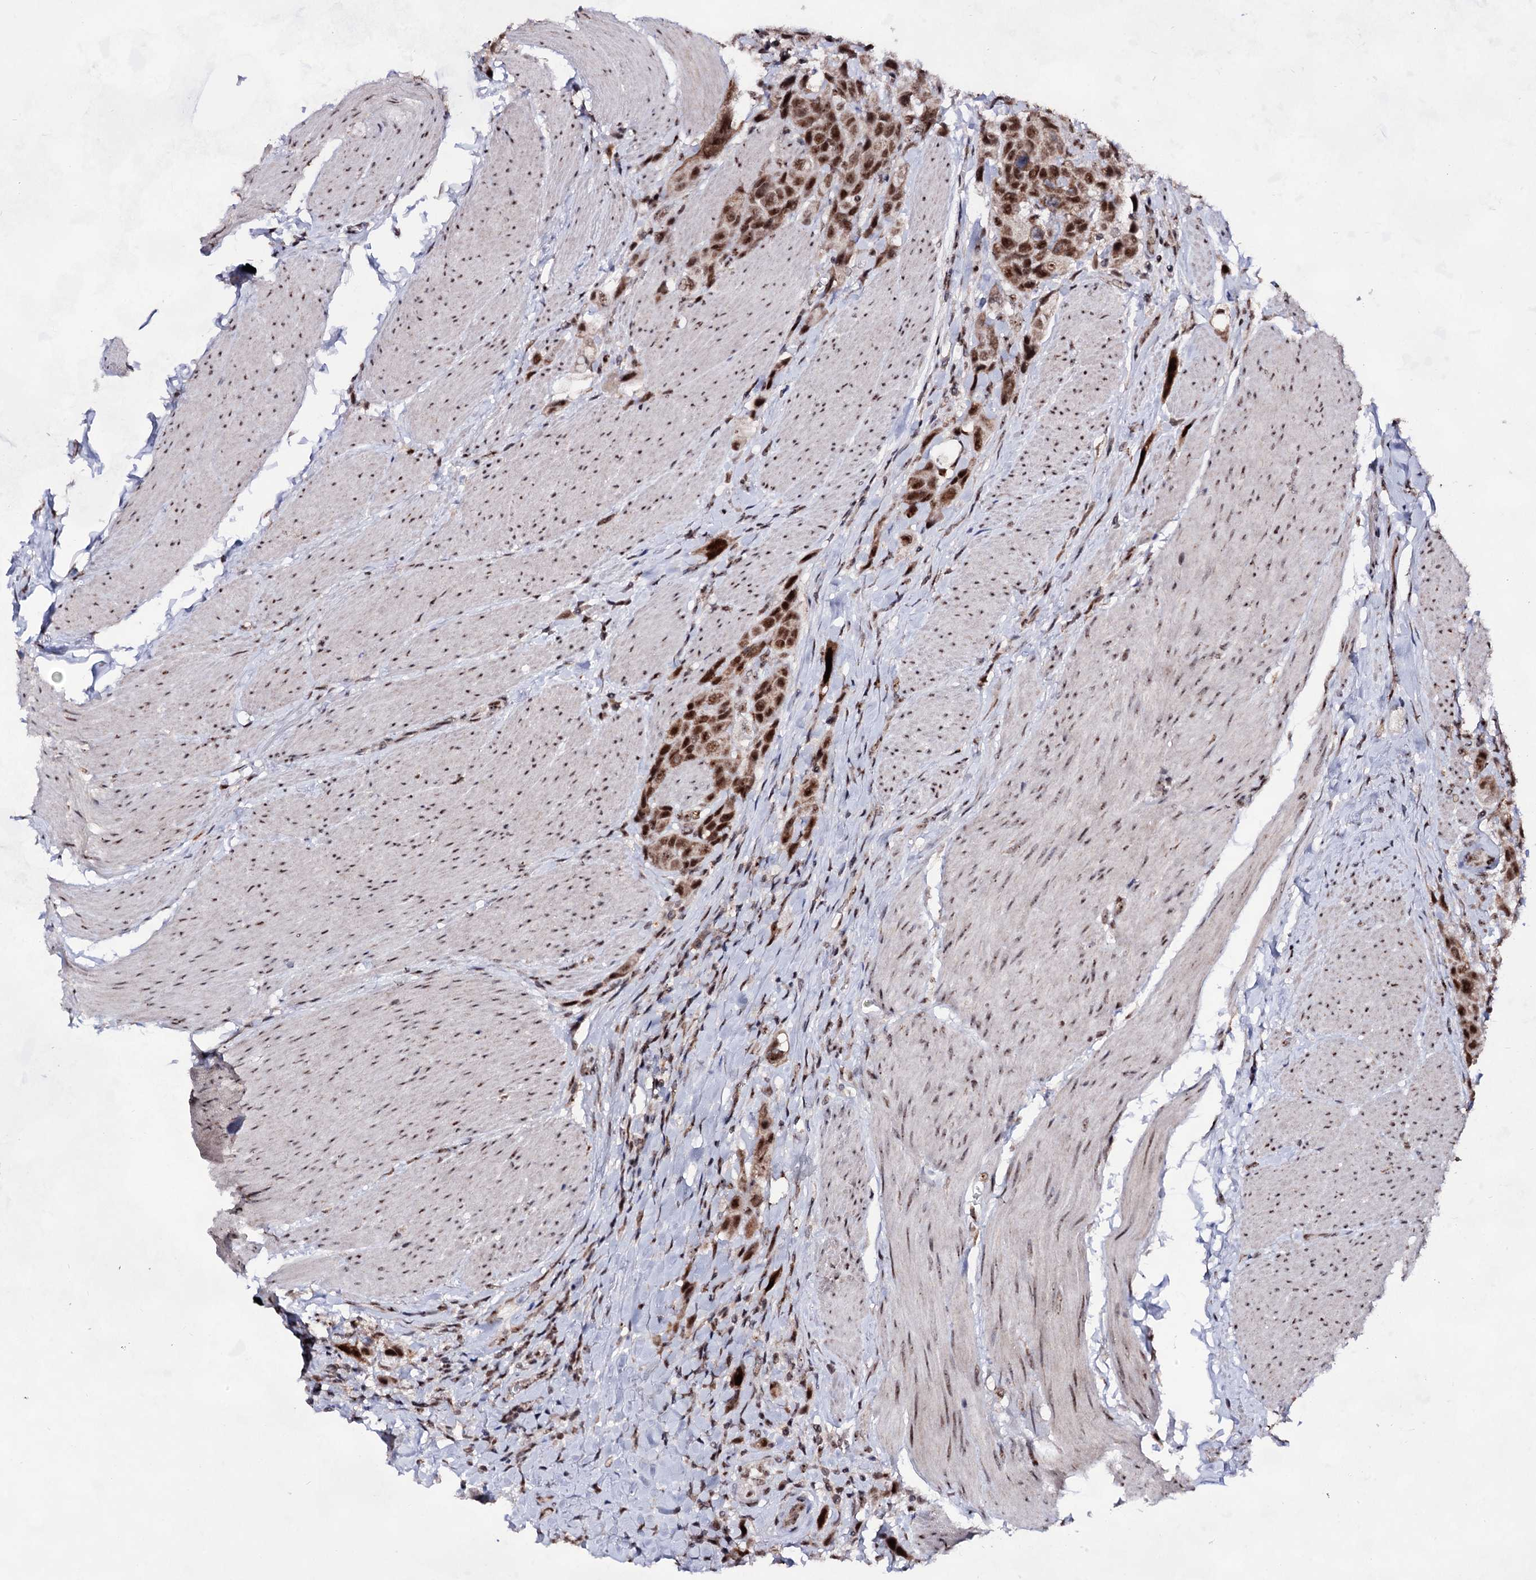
{"staining": {"intensity": "strong", "quantity": ">75%", "location": "nuclear"}, "tissue": "urothelial cancer", "cell_type": "Tumor cells", "image_type": "cancer", "snomed": [{"axis": "morphology", "description": "Urothelial carcinoma, High grade"}, {"axis": "topography", "description": "Urinary bladder"}], "caption": "IHC staining of urothelial cancer, which displays high levels of strong nuclear expression in about >75% of tumor cells indicating strong nuclear protein positivity. The staining was performed using DAB (brown) for protein detection and nuclei were counterstained in hematoxylin (blue).", "gene": "EXOSC10", "patient": {"sex": "male", "age": 50}}